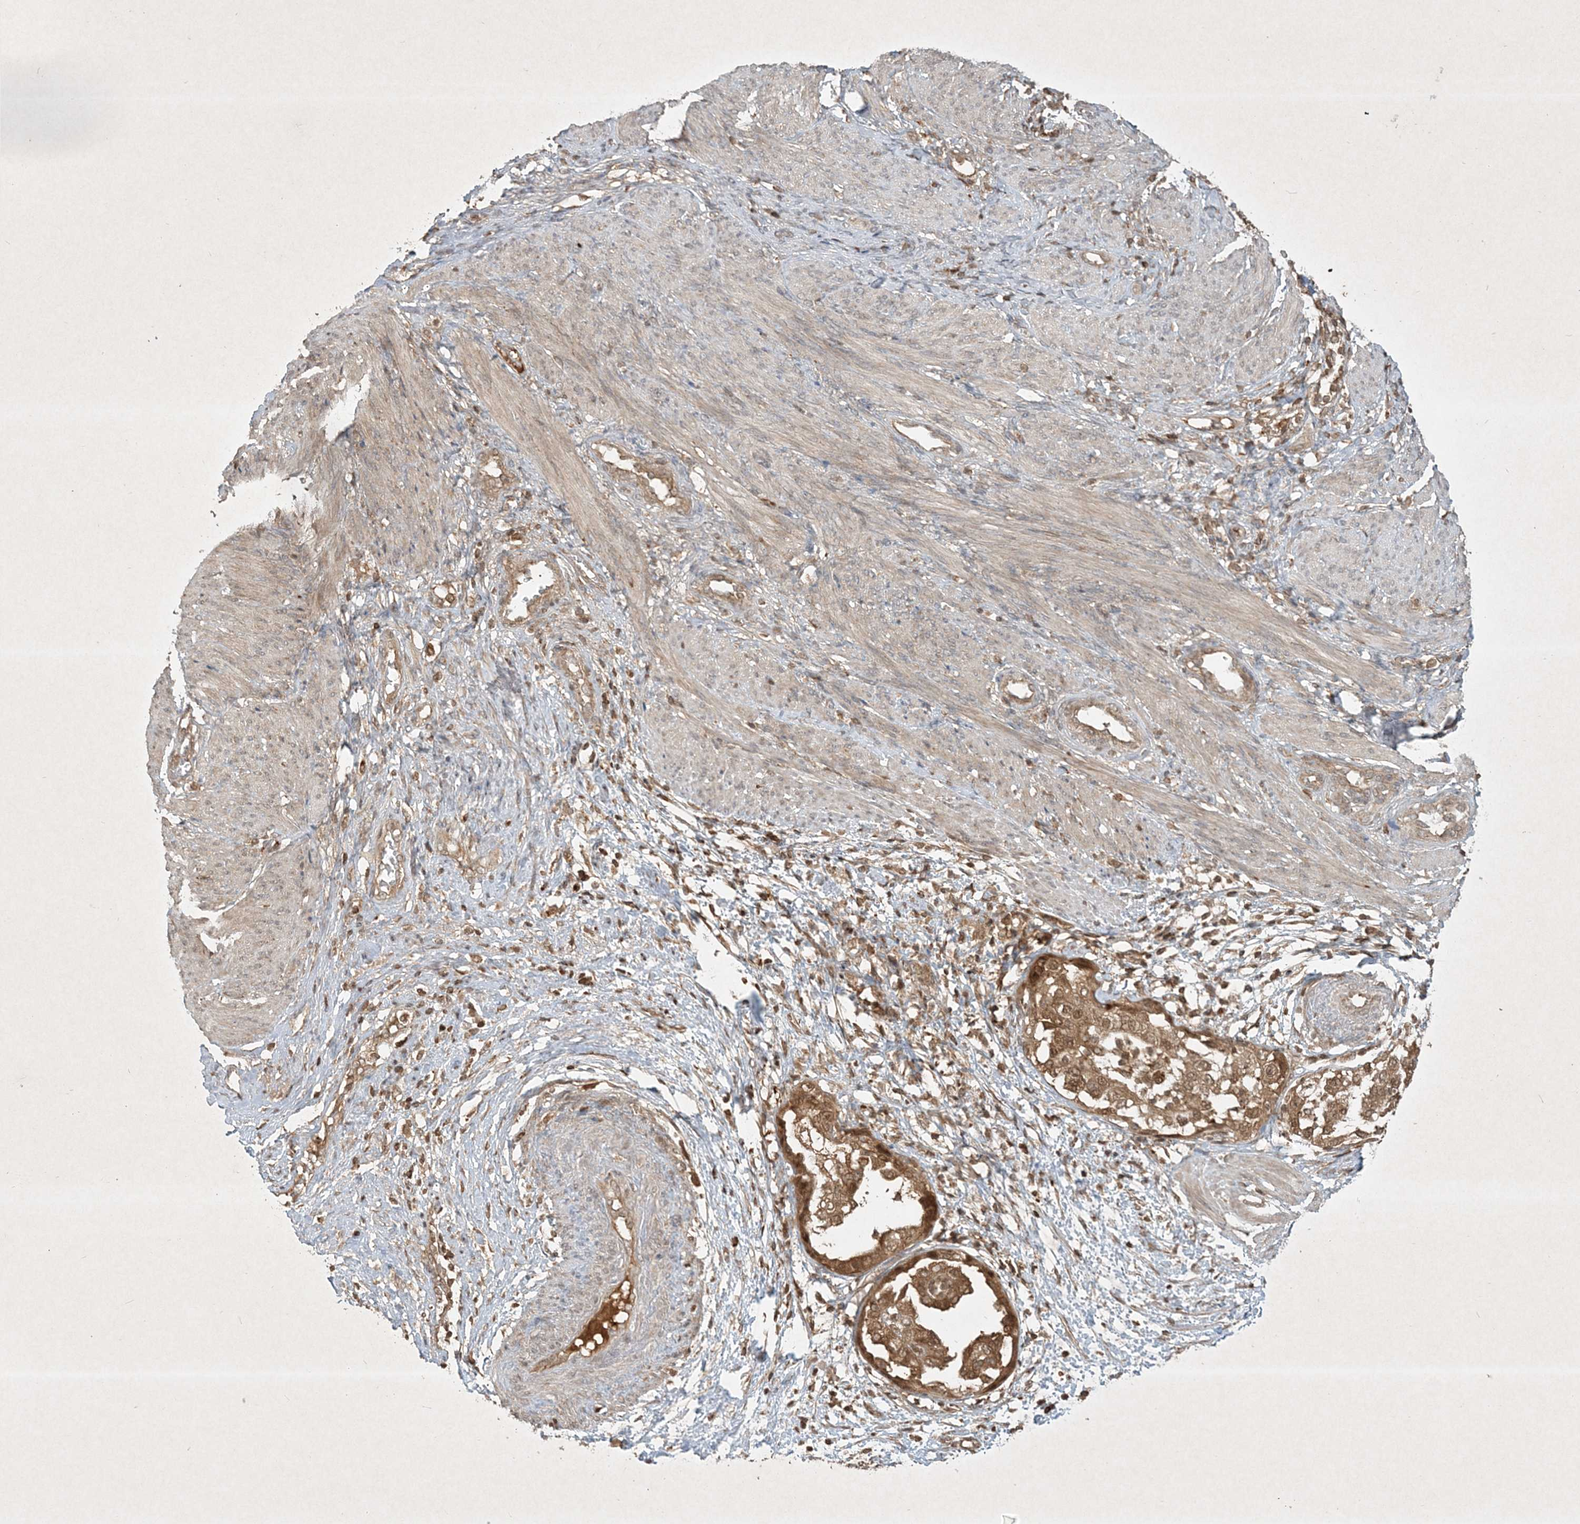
{"staining": {"intensity": "moderate", "quantity": ">75%", "location": "cytoplasmic/membranous,nuclear"}, "tissue": "endometrial cancer", "cell_type": "Tumor cells", "image_type": "cancer", "snomed": [{"axis": "morphology", "description": "Adenocarcinoma, NOS"}, {"axis": "topography", "description": "Endometrium"}], "caption": "Moderate cytoplasmic/membranous and nuclear positivity is seen in approximately >75% of tumor cells in endometrial cancer (adenocarcinoma).", "gene": "PLTP", "patient": {"sex": "female", "age": 85}}